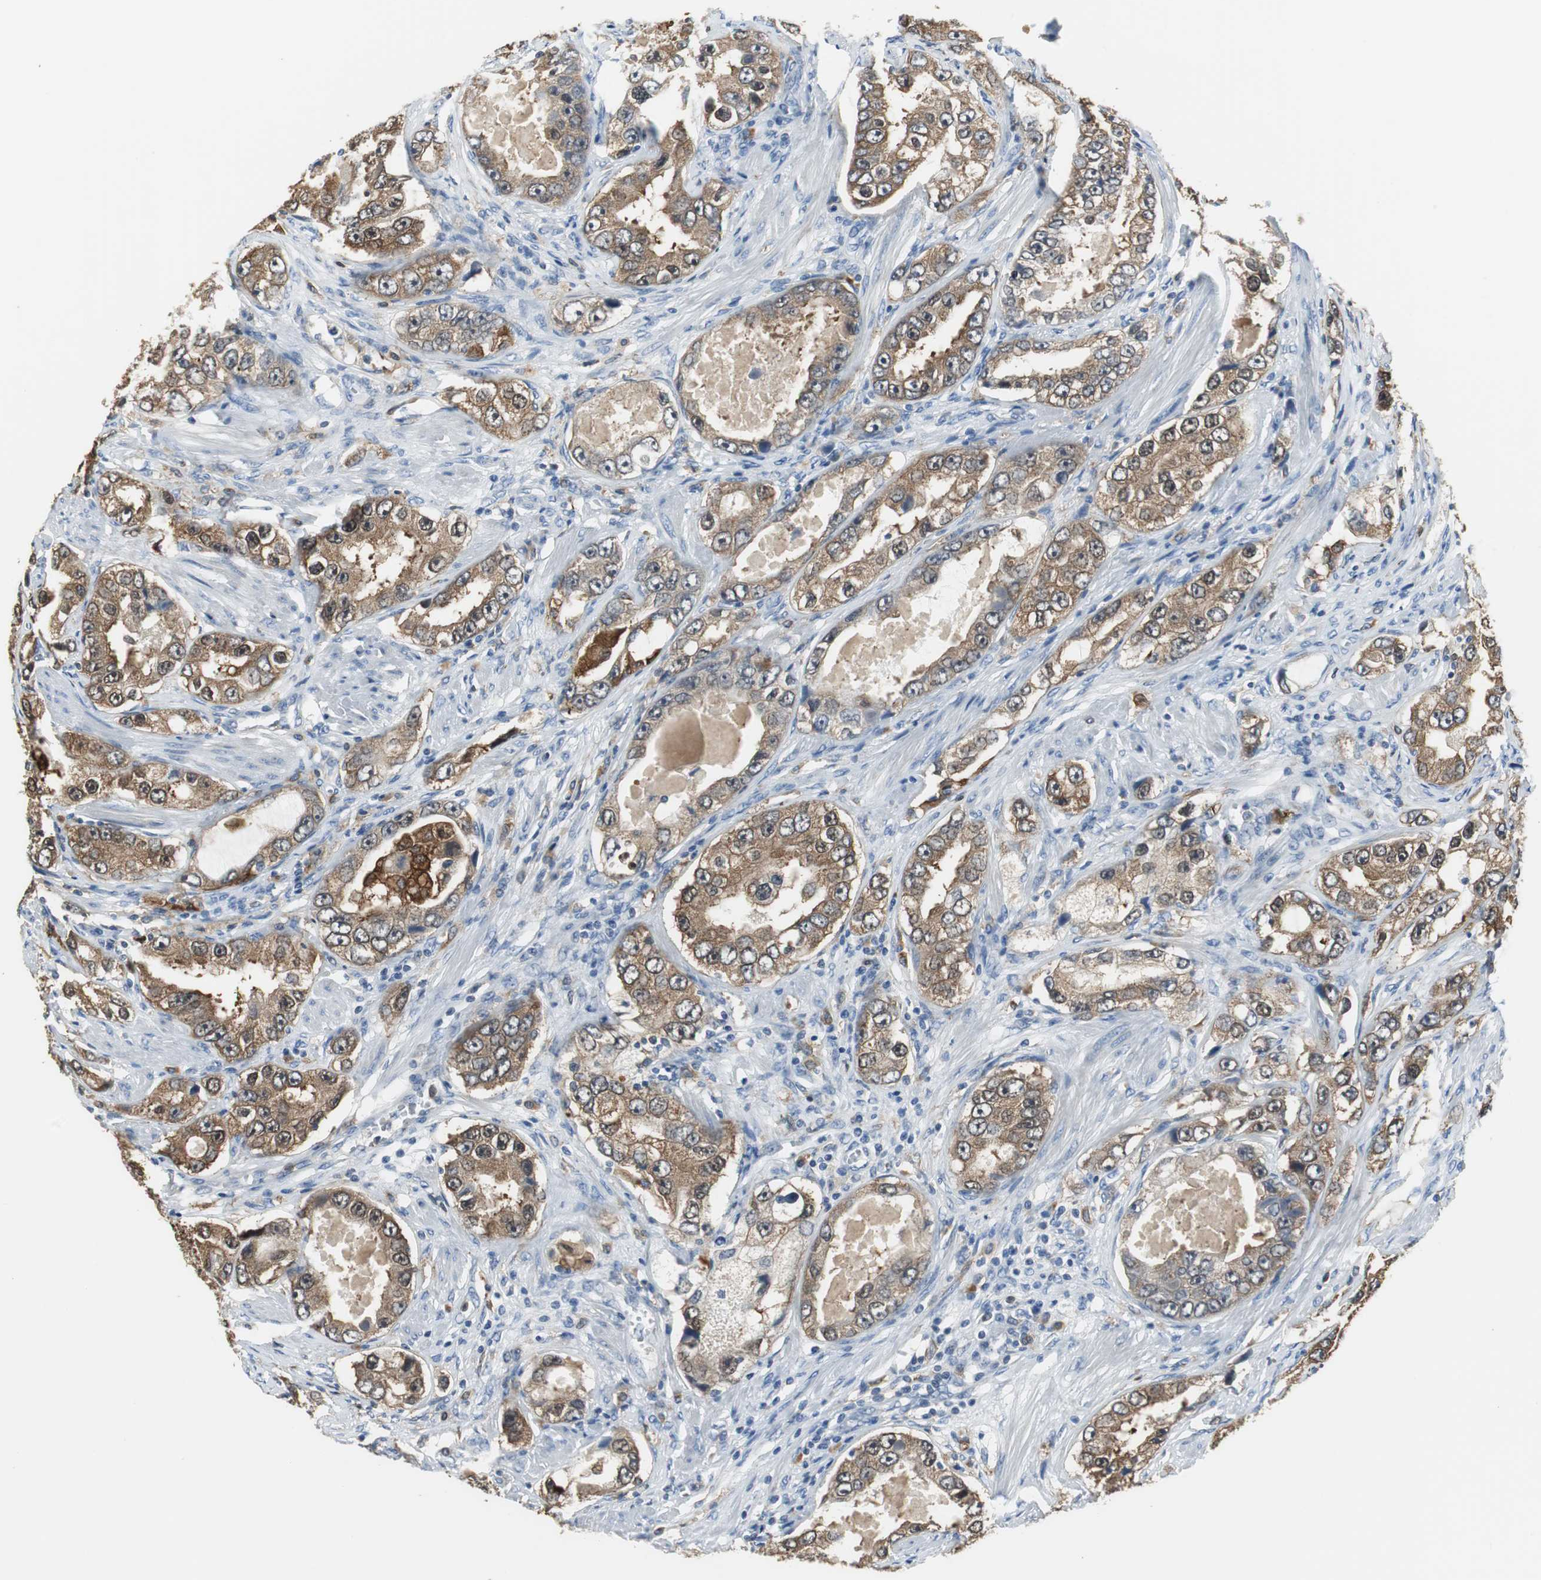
{"staining": {"intensity": "moderate", "quantity": ">75%", "location": "cytoplasmic/membranous"}, "tissue": "prostate cancer", "cell_type": "Tumor cells", "image_type": "cancer", "snomed": [{"axis": "morphology", "description": "Adenocarcinoma, High grade"}, {"axis": "topography", "description": "Prostate"}], "caption": "The image shows immunohistochemical staining of prostate high-grade adenocarcinoma. There is moderate cytoplasmic/membranous staining is present in approximately >75% of tumor cells. The staining was performed using DAB (3,3'-diaminobenzidine), with brown indicating positive protein expression. Nuclei are stained blue with hematoxylin.", "gene": "MSTO1", "patient": {"sex": "male", "age": 63}}